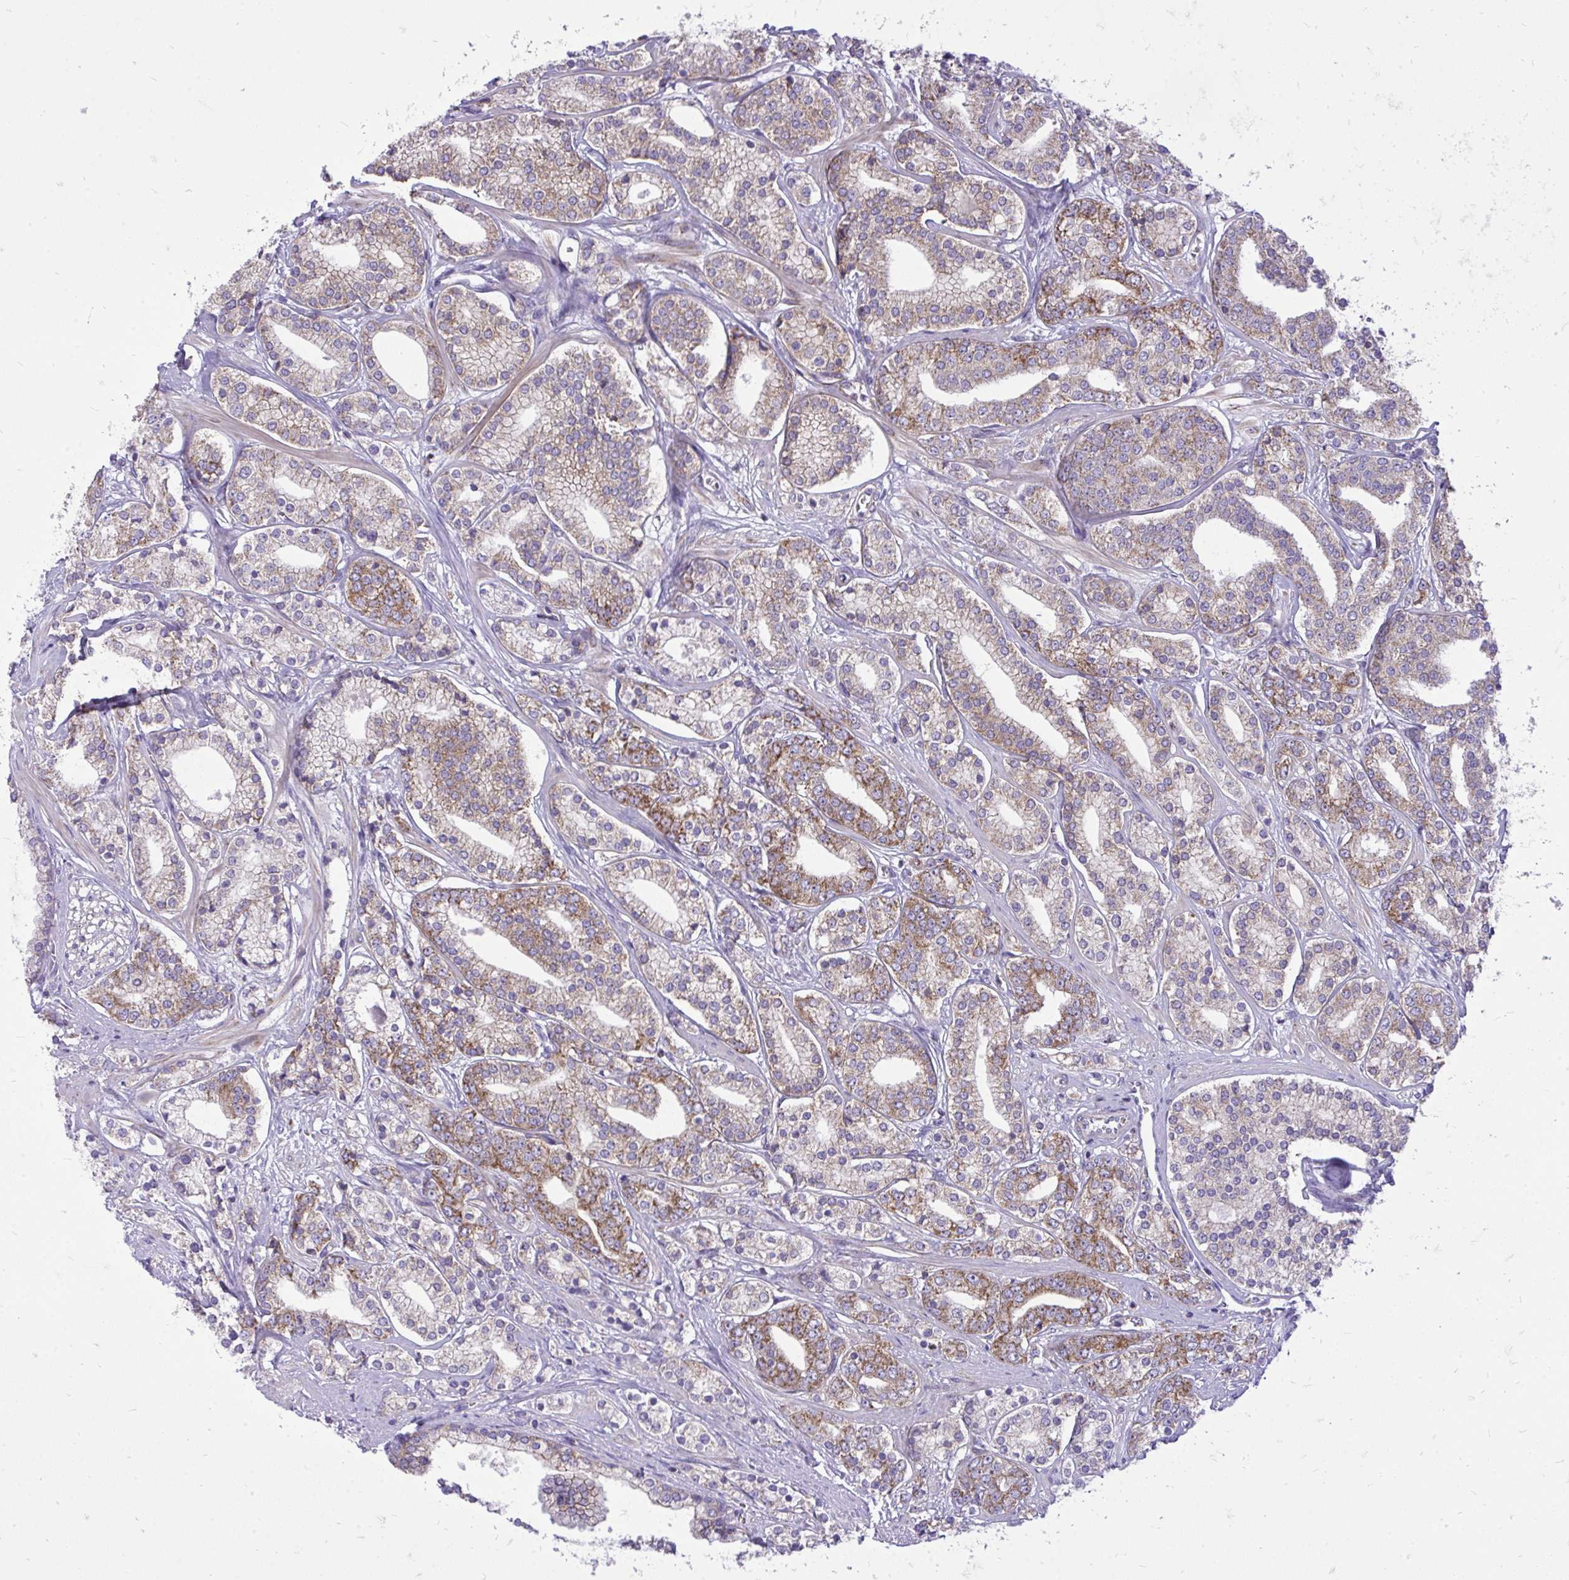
{"staining": {"intensity": "moderate", "quantity": "25%-75%", "location": "cytoplasmic/membranous"}, "tissue": "prostate cancer", "cell_type": "Tumor cells", "image_type": "cancer", "snomed": [{"axis": "morphology", "description": "Adenocarcinoma, High grade"}, {"axis": "topography", "description": "Prostate"}], "caption": "Approximately 25%-75% of tumor cells in adenocarcinoma (high-grade) (prostate) show moderate cytoplasmic/membranous protein expression as visualized by brown immunohistochemical staining.", "gene": "SPTBN2", "patient": {"sex": "male", "age": 58}}